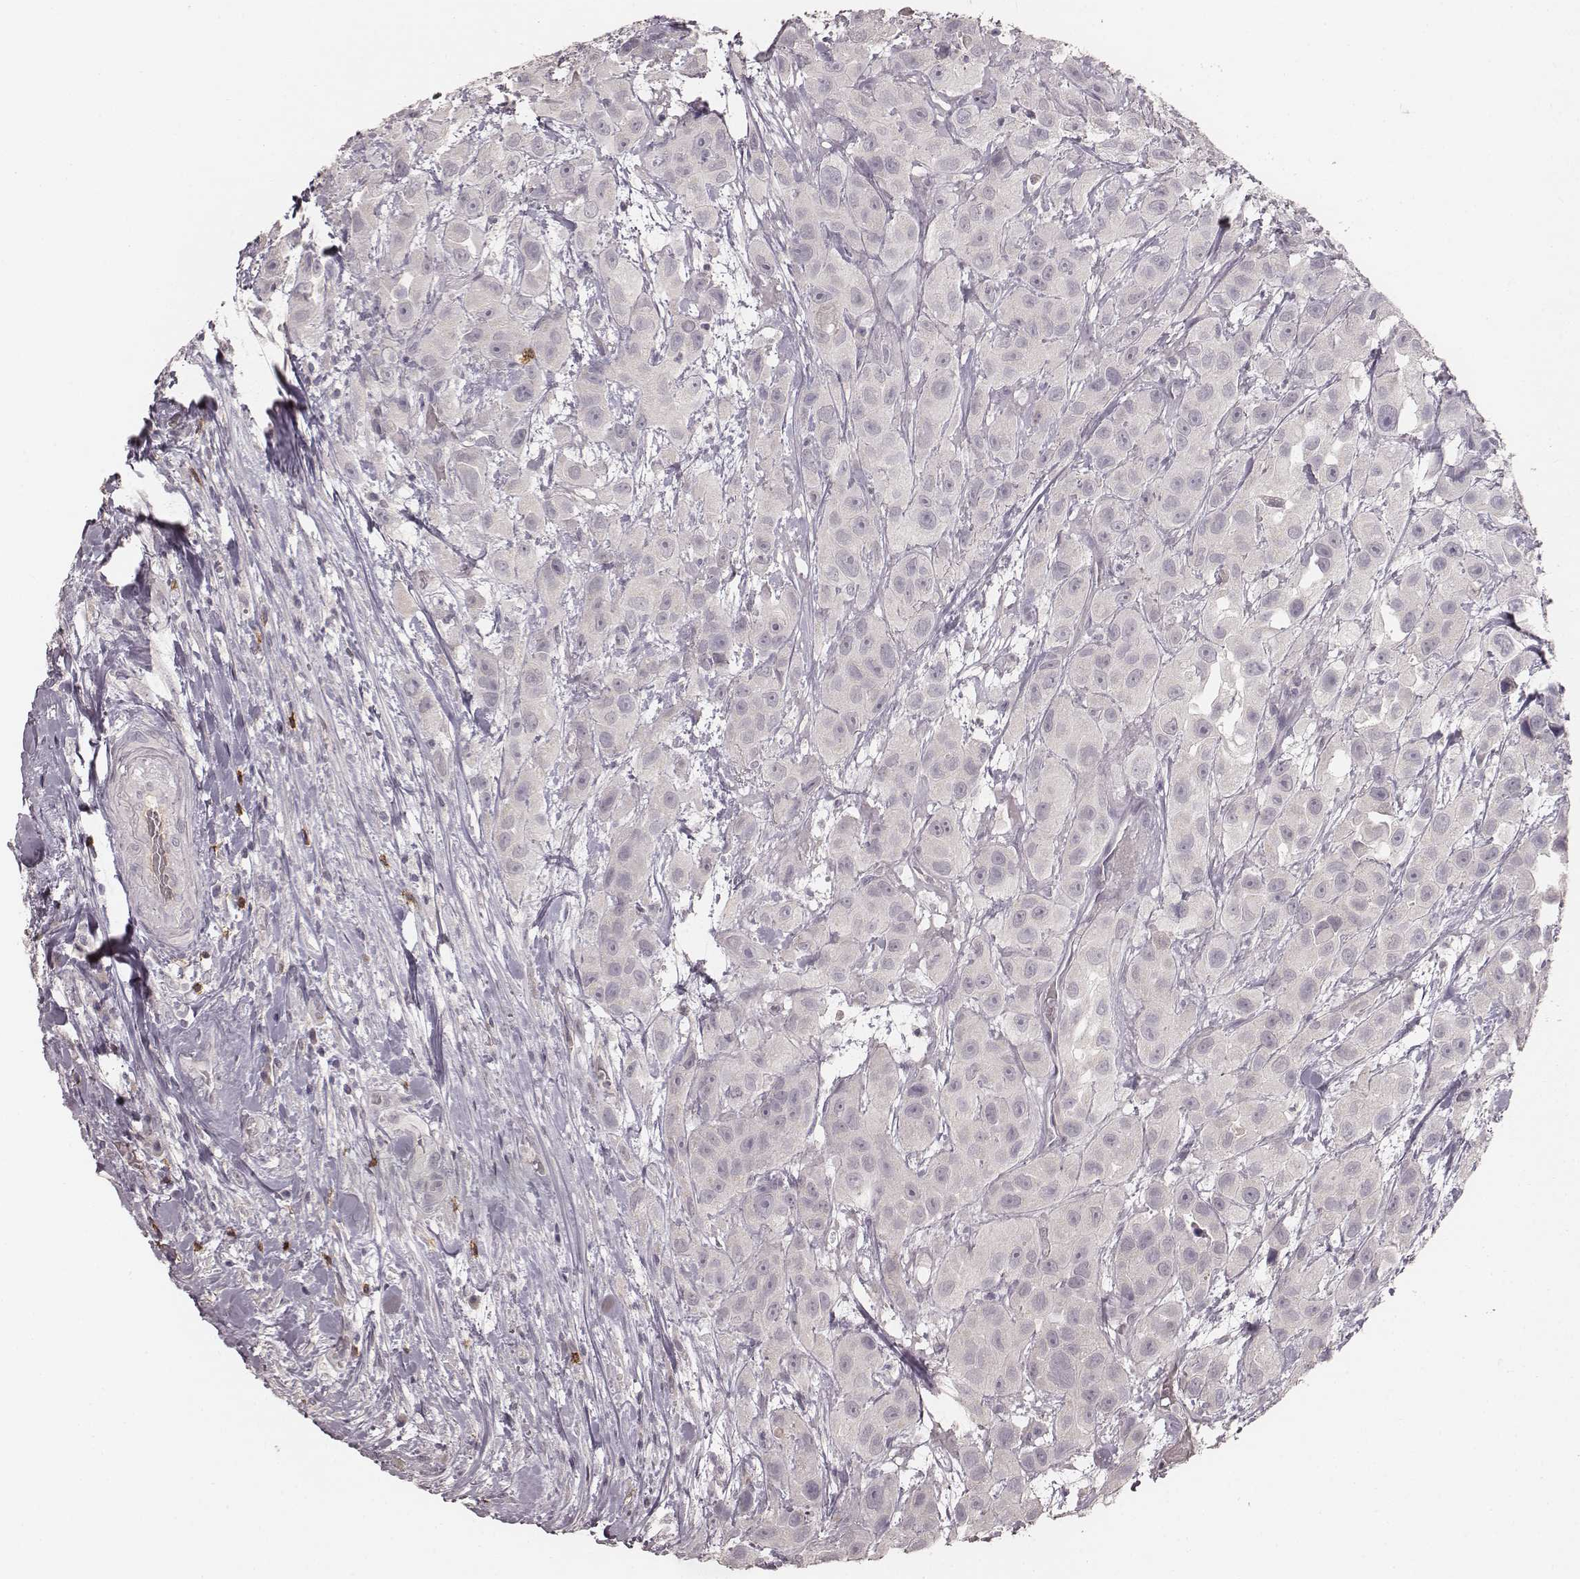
{"staining": {"intensity": "negative", "quantity": "none", "location": "none"}, "tissue": "urothelial cancer", "cell_type": "Tumor cells", "image_type": "cancer", "snomed": [{"axis": "morphology", "description": "Urothelial carcinoma, High grade"}, {"axis": "topography", "description": "Urinary bladder"}], "caption": "This is an immunohistochemistry (IHC) micrograph of urothelial carcinoma (high-grade). There is no positivity in tumor cells.", "gene": "CD8A", "patient": {"sex": "male", "age": 79}}